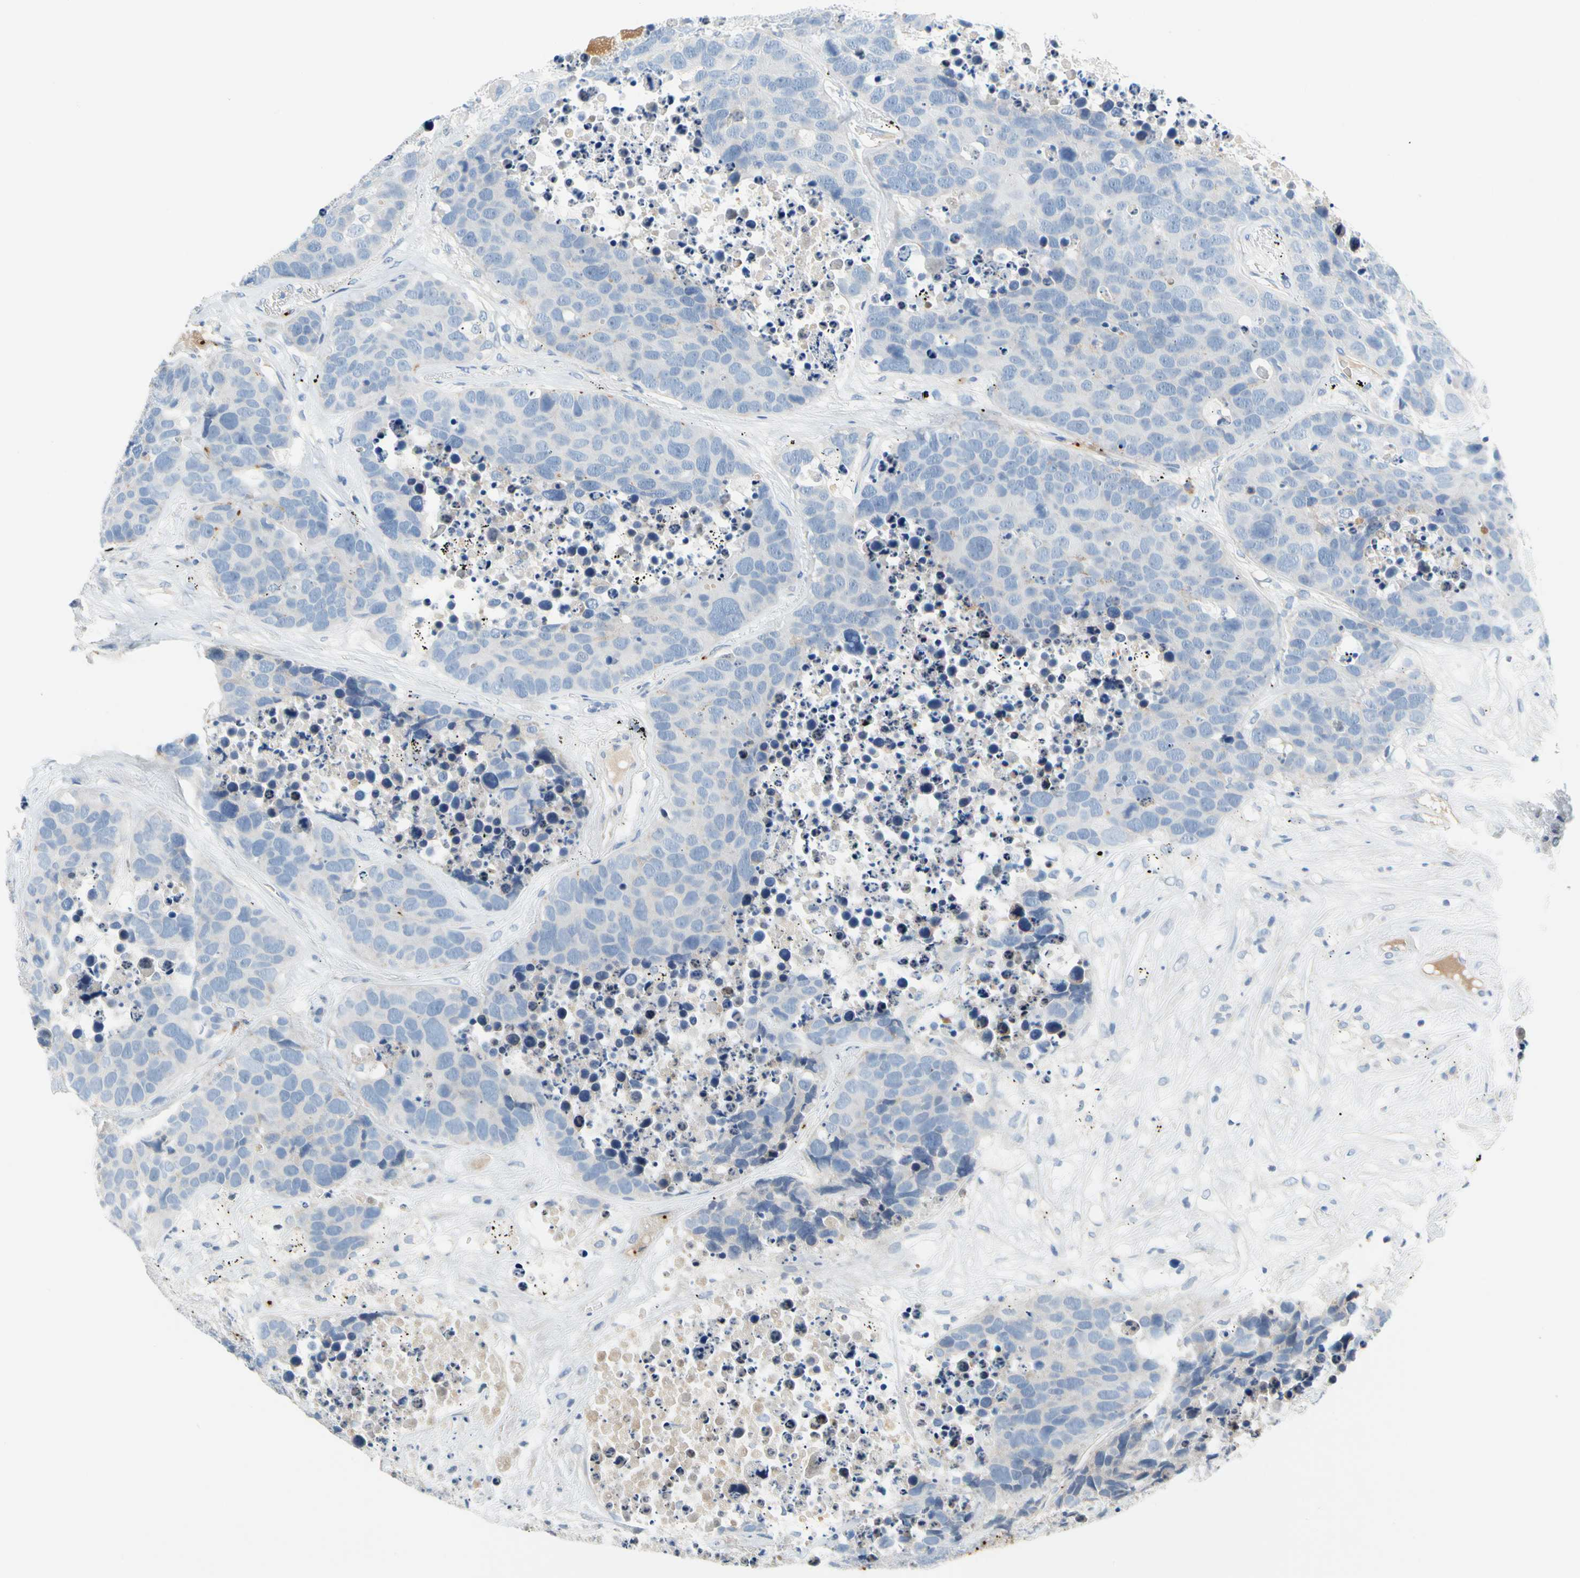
{"staining": {"intensity": "negative", "quantity": "none", "location": "none"}, "tissue": "carcinoid", "cell_type": "Tumor cells", "image_type": "cancer", "snomed": [{"axis": "morphology", "description": "Carcinoid, malignant, NOS"}, {"axis": "topography", "description": "Lung"}], "caption": "Tumor cells are negative for brown protein staining in carcinoid. (DAB (3,3'-diaminobenzidine) IHC with hematoxylin counter stain).", "gene": "PPBP", "patient": {"sex": "male", "age": 60}}